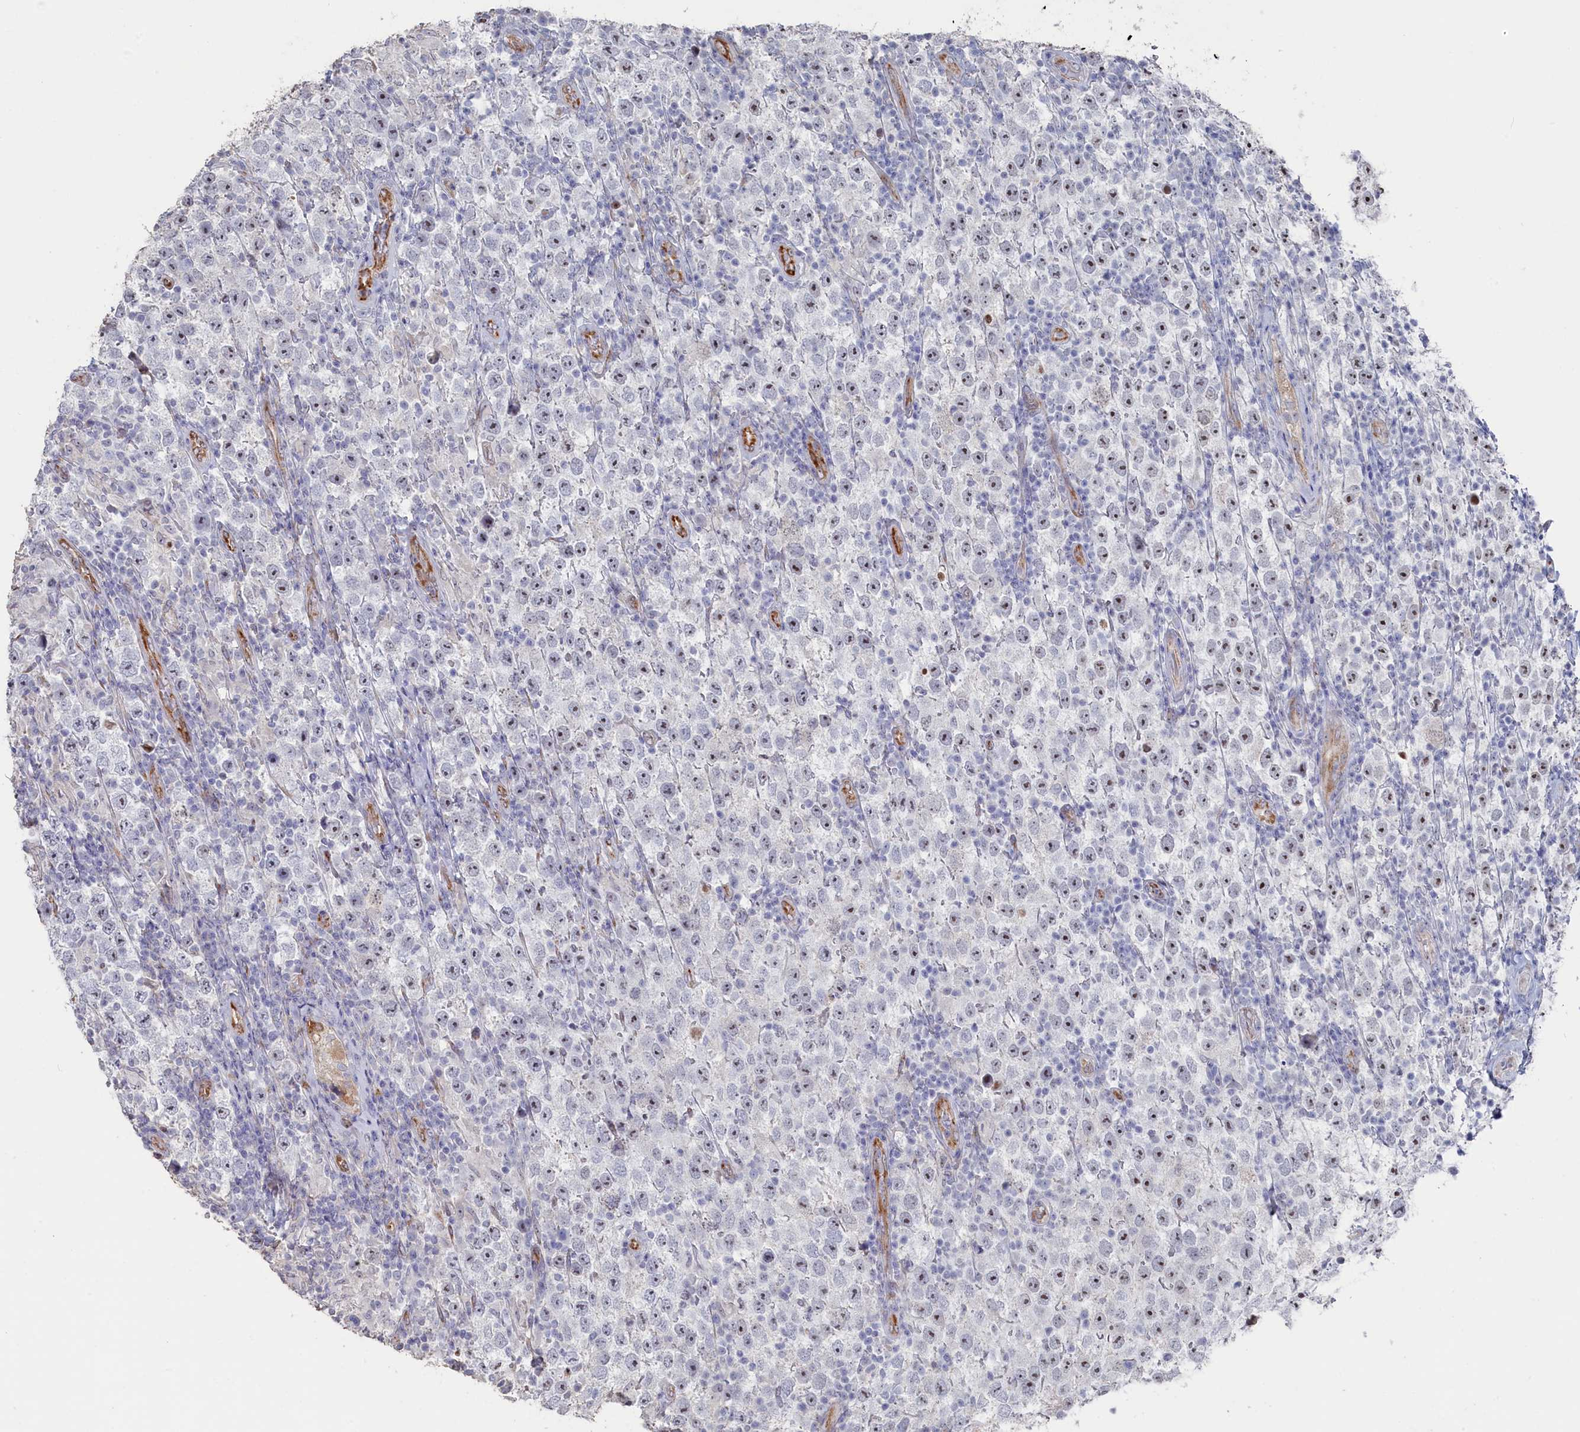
{"staining": {"intensity": "weak", "quantity": "25%-75%", "location": "nuclear"}, "tissue": "testis cancer", "cell_type": "Tumor cells", "image_type": "cancer", "snomed": [{"axis": "morphology", "description": "Normal tissue, NOS"}, {"axis": "morphology", "description": "Urothelial carcinoma, High grade"}, {"axis": "morphology", "description": "Seminoma, NOS"}, {"axis": "morphology", "description": "Carcinoma, Embryonal, NOS"}, {"axis": "topography", "description": "Urinary bladder"}, {"axis": "topography", "description": "Testis"}], "caption": "The immunohistochemical stain highlights weak nuclear positivity in tumor cells of embryonal carcinoma (testis) tissue.", "gene": "SEMG2", "patient": {"sex": "male", "age": 41}}